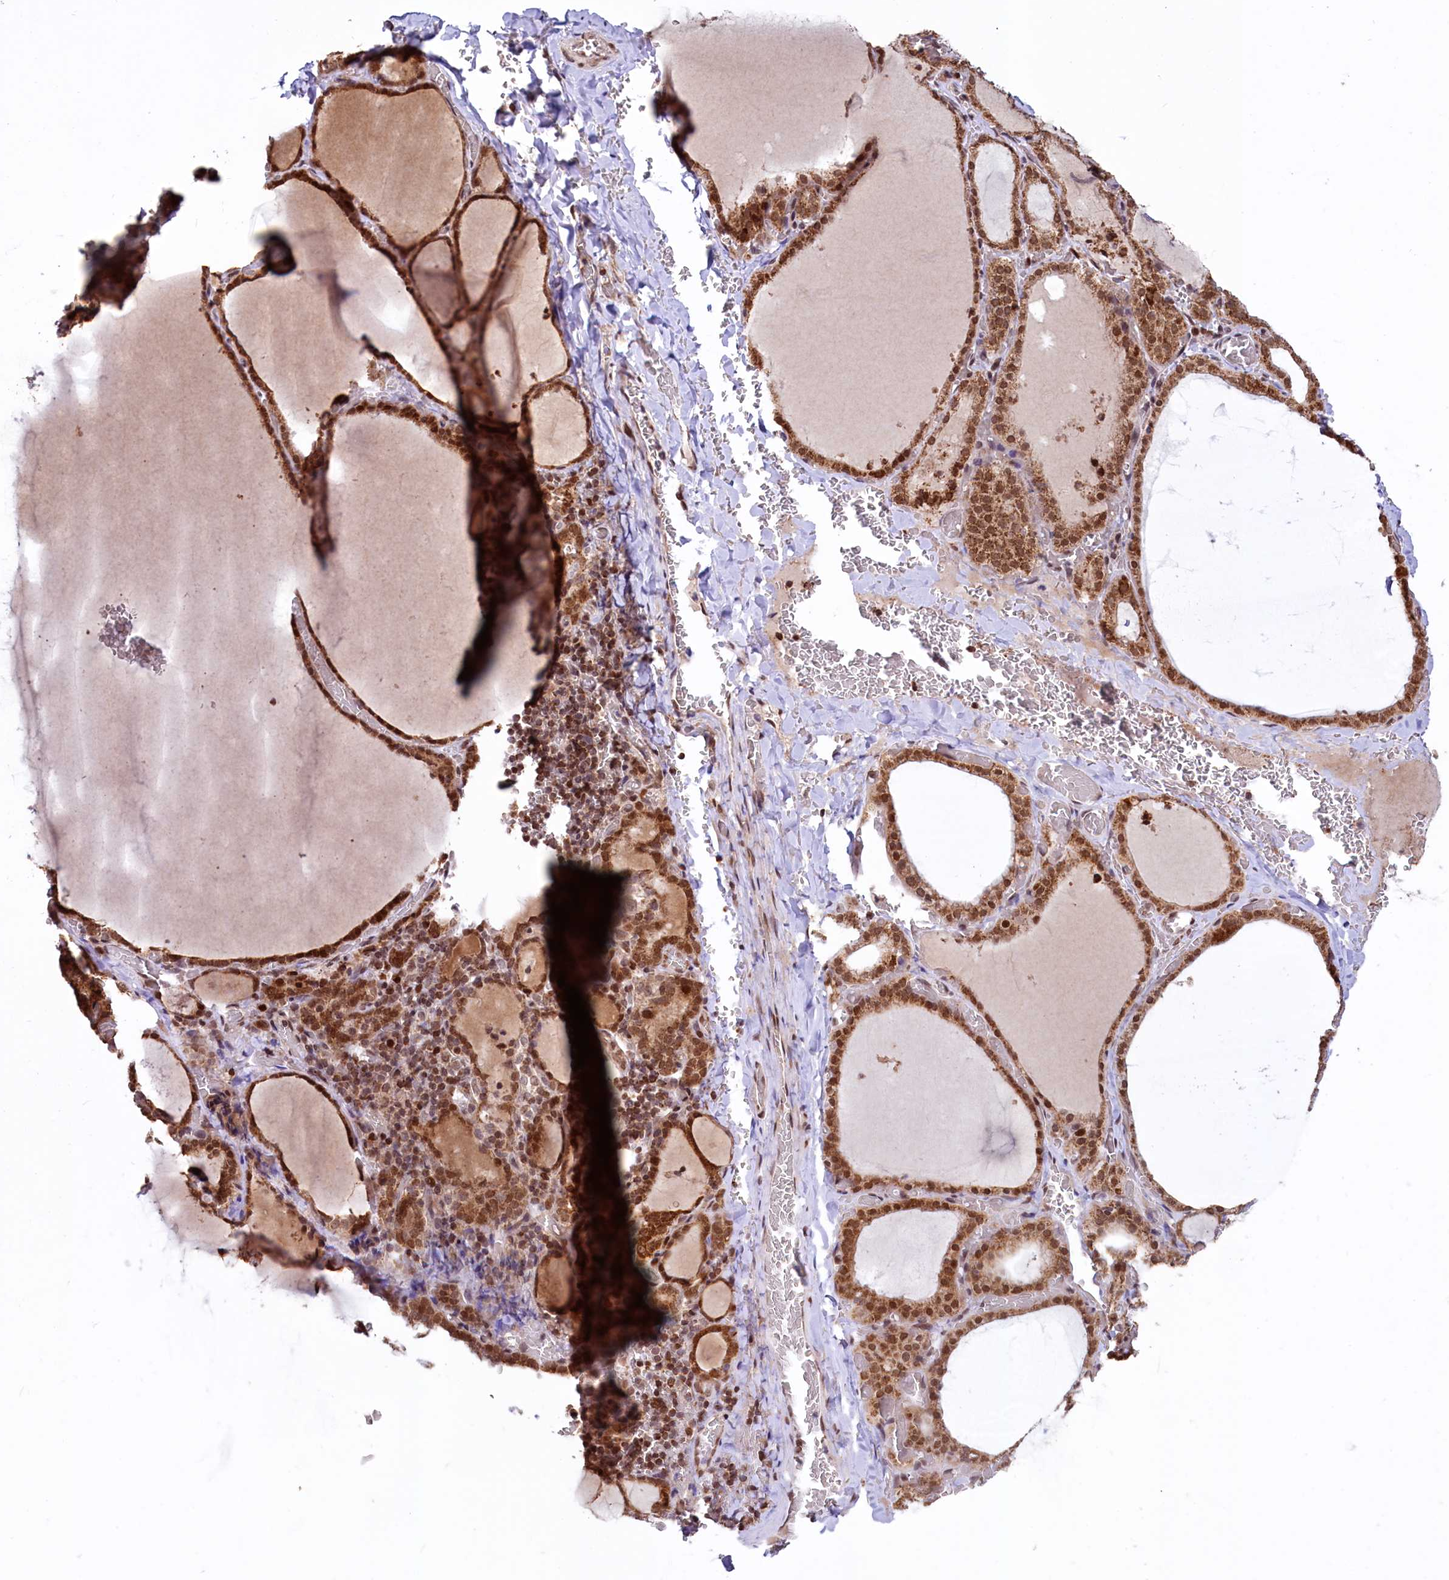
{"staining": {"intensity": "moderate", "quantity": ">75%", "location": "cytoplasmic/membranous,nuclear"}, "tissue": "thyroid gland", "cell_type": "Glandular cells", "image_type": "normal", "snomed": [{"axis": "morphology", "description": "Normal tissue, NOS"}, {"axis": "topography", "description": "Thyroid gland"}], "caption": "Brown immunohistochemical staining in normal thyroid gland shows moderate cytoplasmic/membranous,nuclear staining in about >75% of glandular cells. (DAB = brown stain, brightfield microscopy at high magnification).", "gene": "PHC3", "patient": {"sex": "female", "age": 39}}